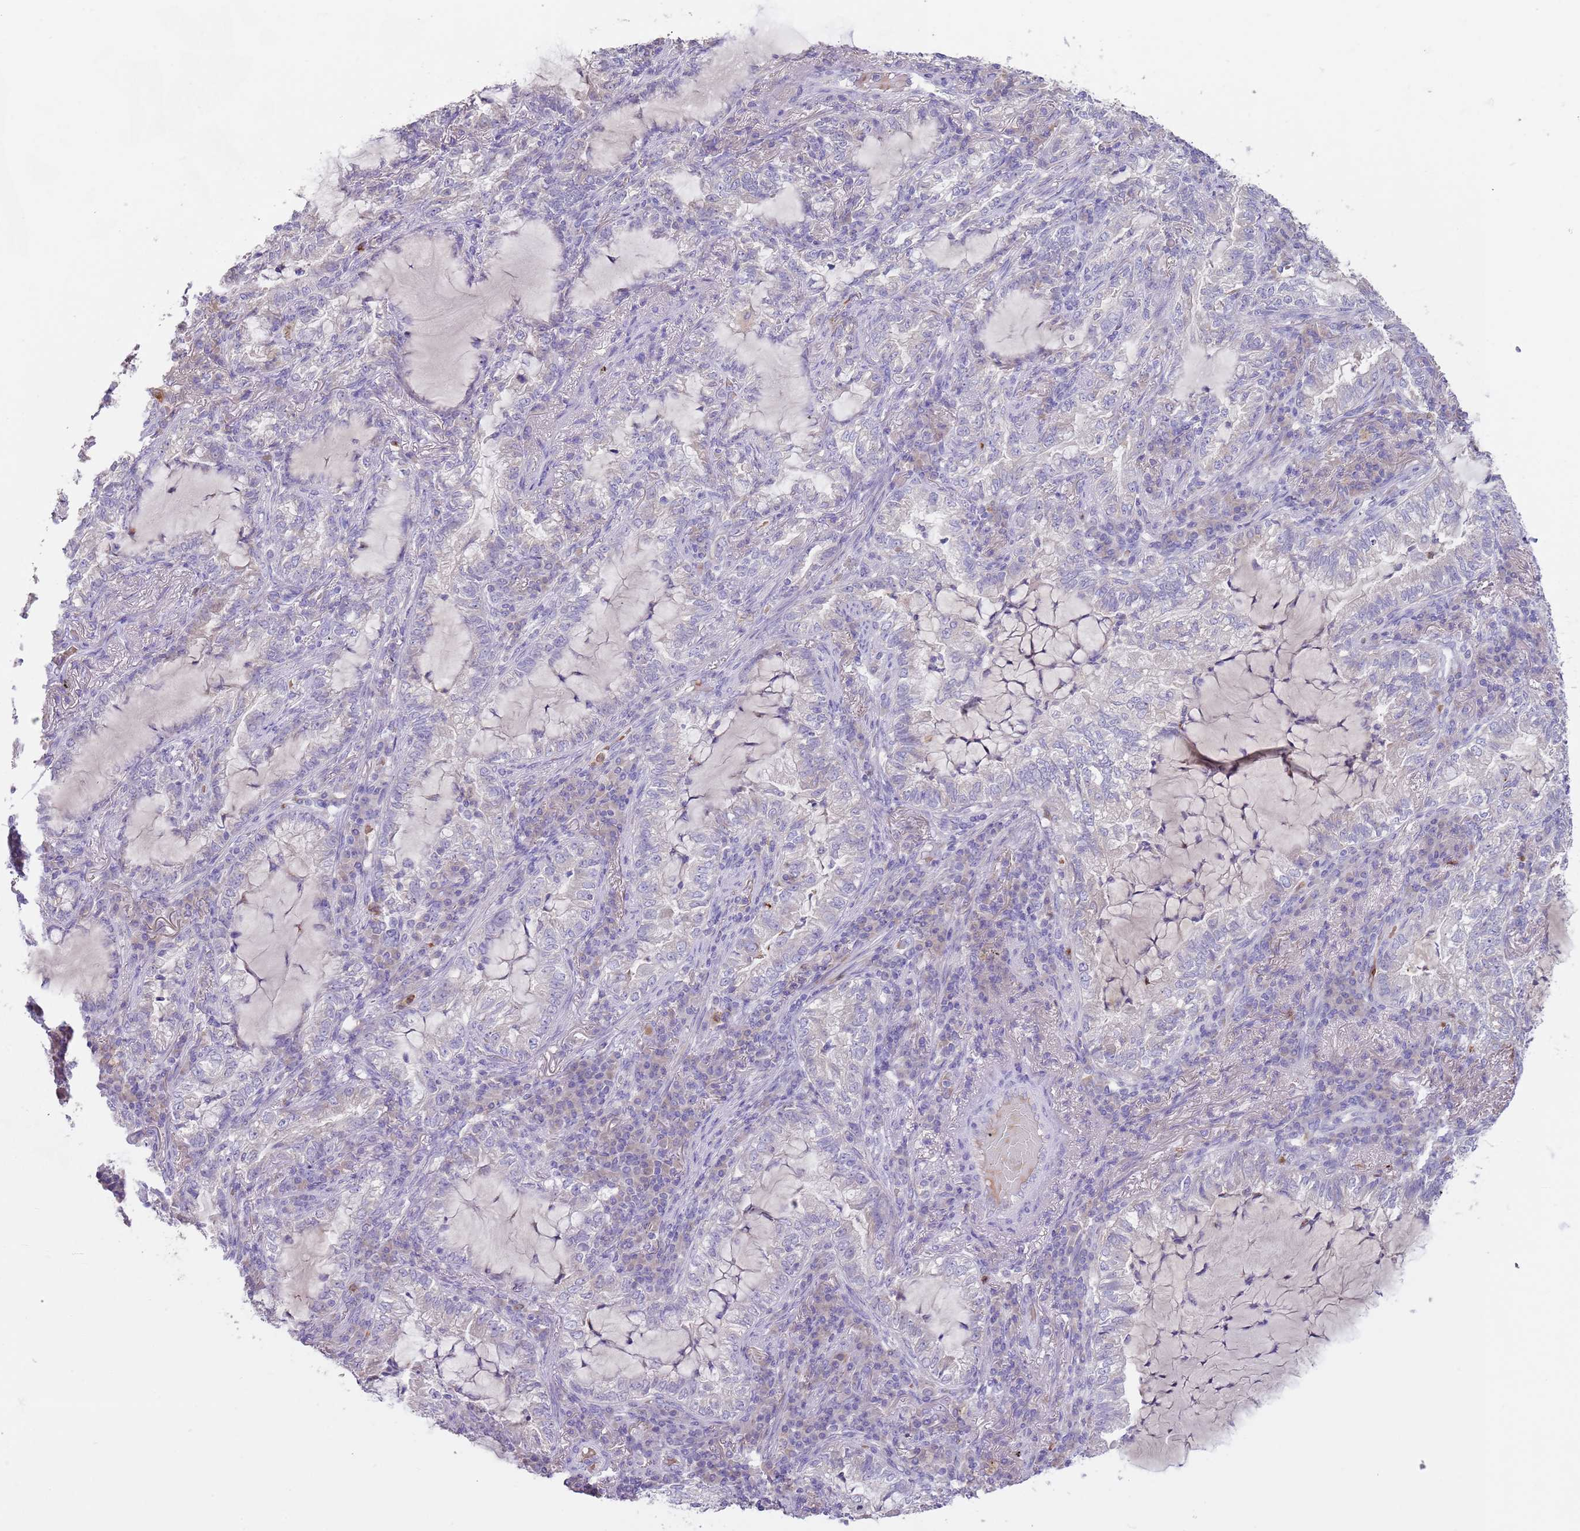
{"staining": {"intensity": "negative", "quantity": "none", "location": "none"}, "tissue": "lung cancer", "cell_type": "Tumor cells", "image_type": "cancer", "snomed": [{"axis": "morphology", "description": "Adenocarcinoma, NOS"}, {"axis": "topography", "description": "Lung"}], "caption": "Photomicrograph shows no significant protein staining in tumor cells of lung adenocarcinoma. (DAB (3,3'-diaminobenzidine) immunohistochemistry, high magnification).", "gene": "TMEM251", "patient": {"sex": "female", "age": 73}}